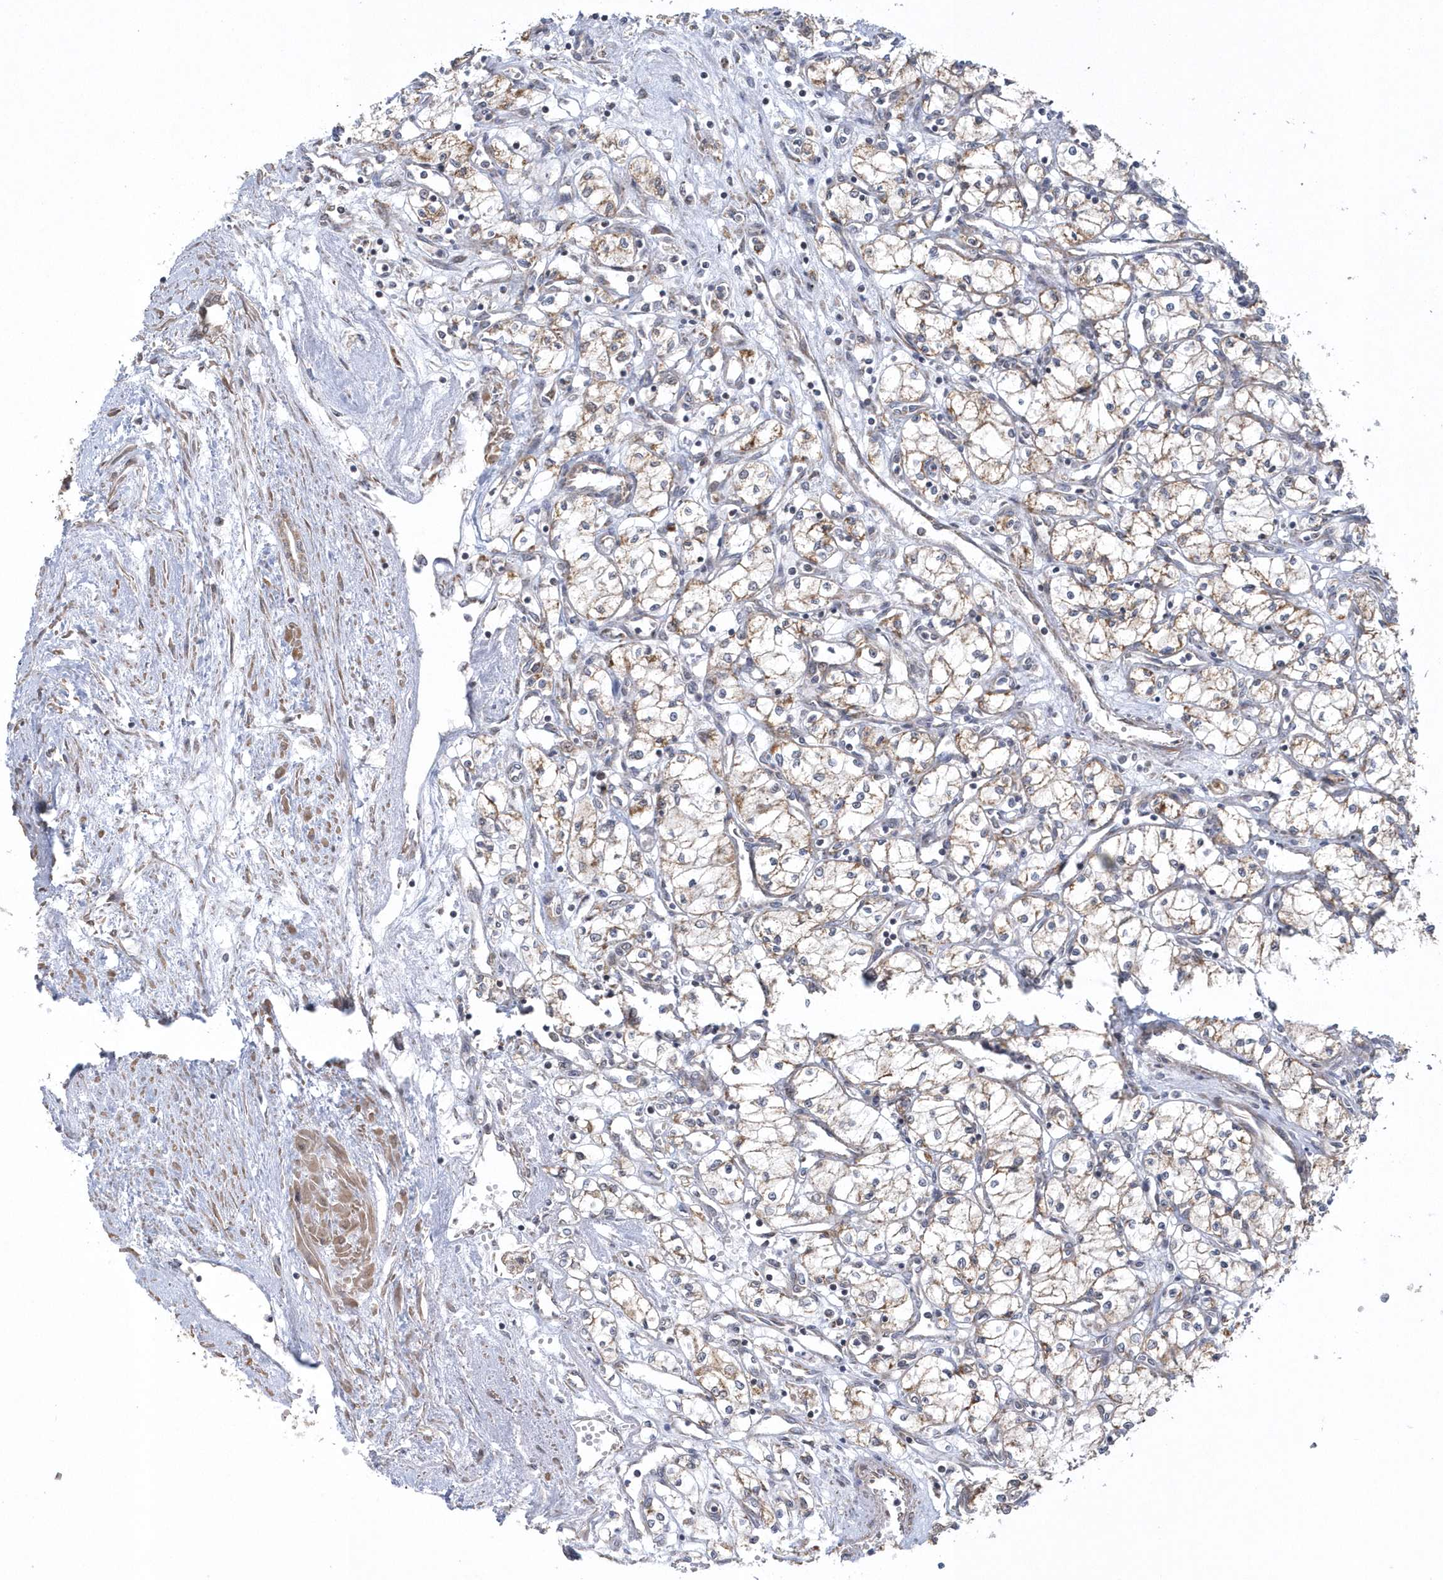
{"staining": {"intensity": "weak", "quantity": ">75%", "location": "cytoplasmic/membranous"}, "tissue": "renal cancer", "cell_type": "Tumor cells", "image_type": "cancer", "snomed": [{"axis": "morphology", "description": "Adenocarcinoma, NOS"}, {"axis": "topography", "description": "Kidney"}], "caption": "Weak cytoplasmic/membranous protein expression is seen in approximately >75% of tumor cells in adenocarcinoma (renal).", "gene": "SLX9", "patient": {"sex": "male", "age": 59}}